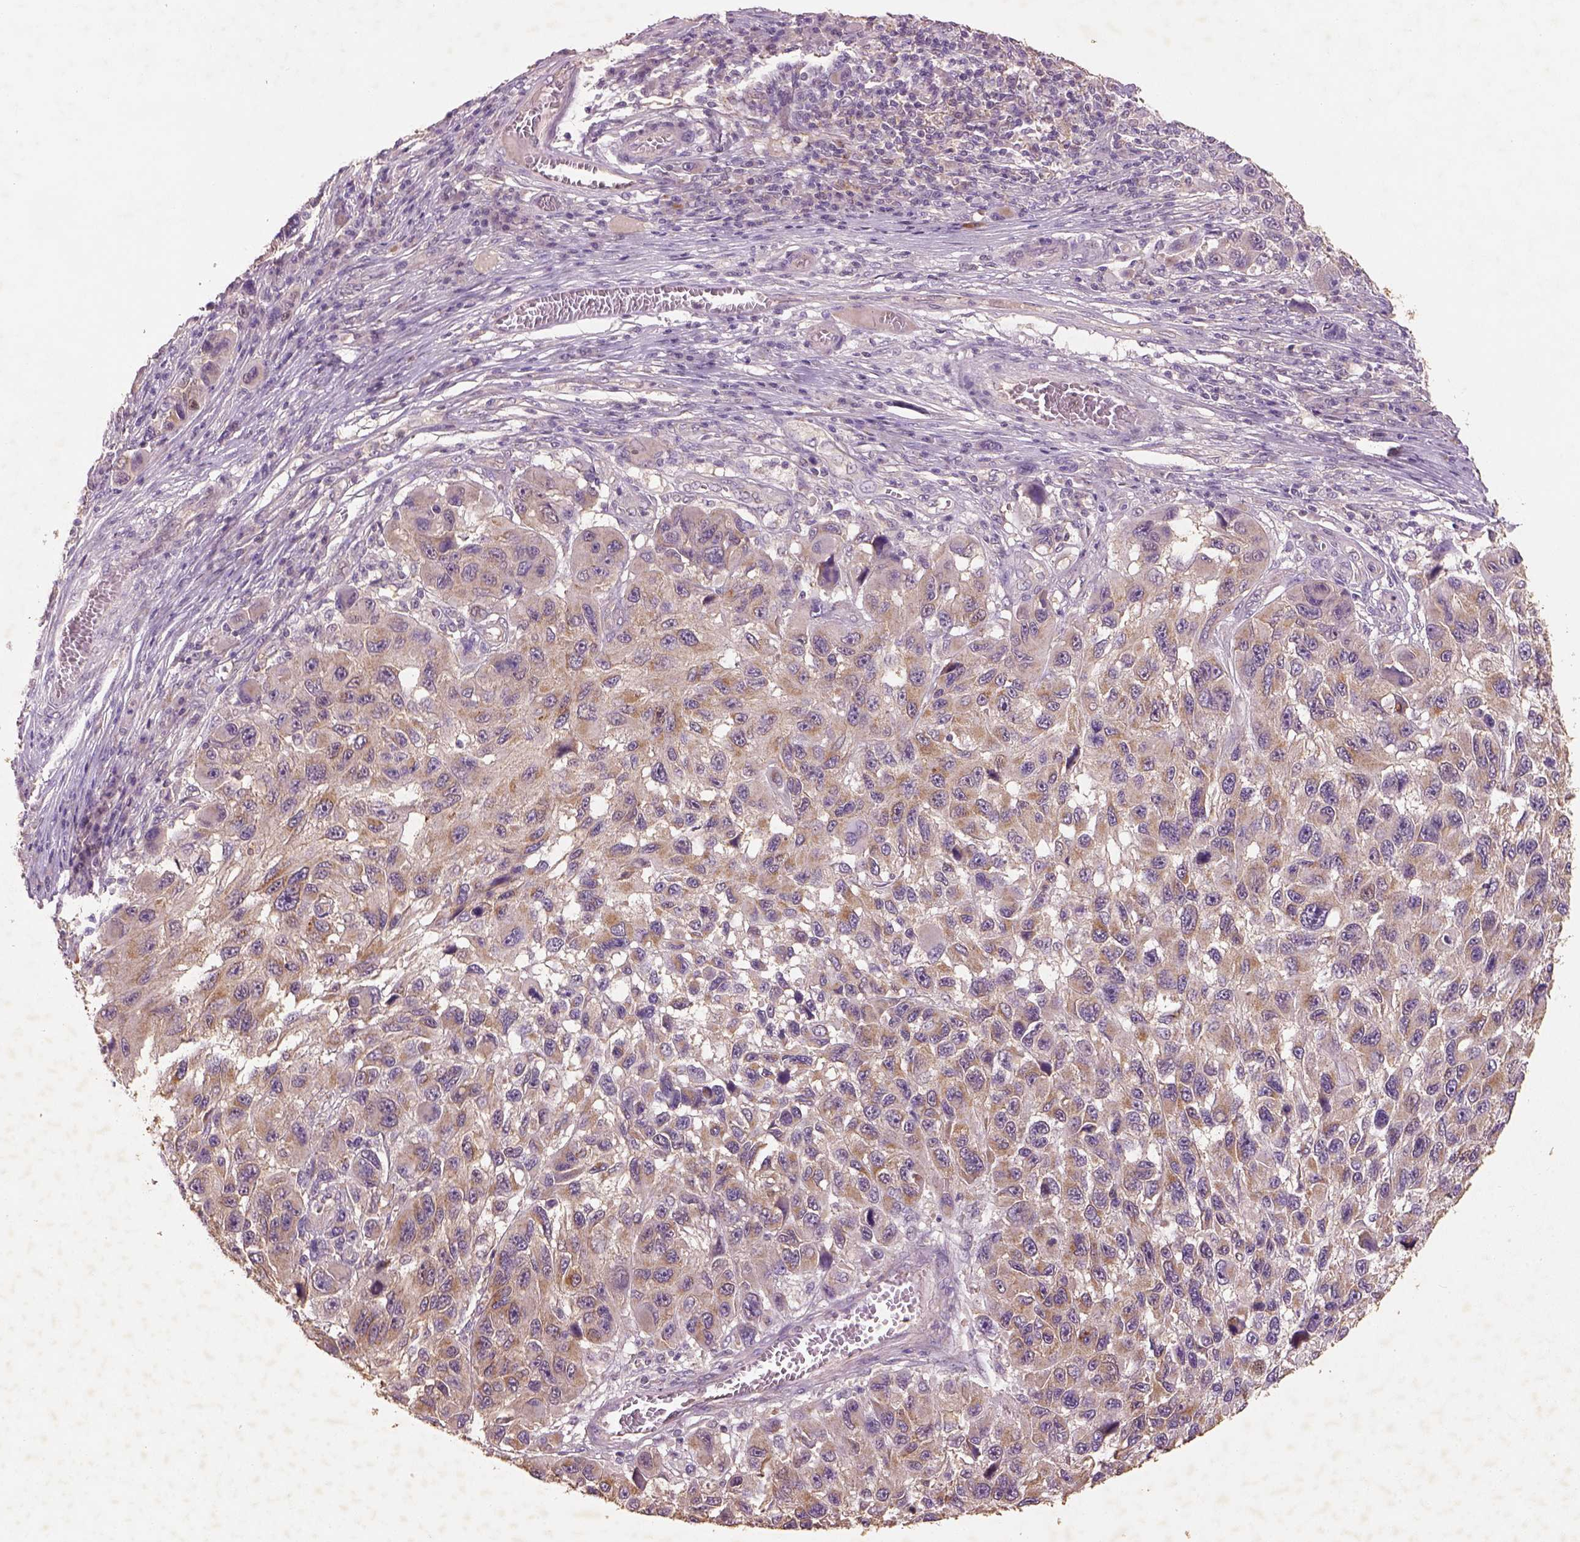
{"staining": {"intensity": "moderate", "quantity": "25%-75%", "location": "cytoplasmic/membranous"}, "tissue": "melanoma", "cell_type": "Tumor cells", "image_type": "cancer", "snomed": [{"axis": "morphology", "description": "Malignant melanoma, NOS"}, {"axis": "topography", "description": "Skin"}], "caption": "Immunohistochemical staining of malignant melanoma demonstrates medium levels of moderate cytoplasmic/membranous expression in about 25%-75% of tumor cells. The staining was performed using DAB (3,3'-diaminobenzidine) to visualize the protein expression in brown, while the nuclei were stained in blue with hematoxylin (Magnification: 20x).", "gene": "AP2B1", "patient": {"sex": "male", "age": 53}}